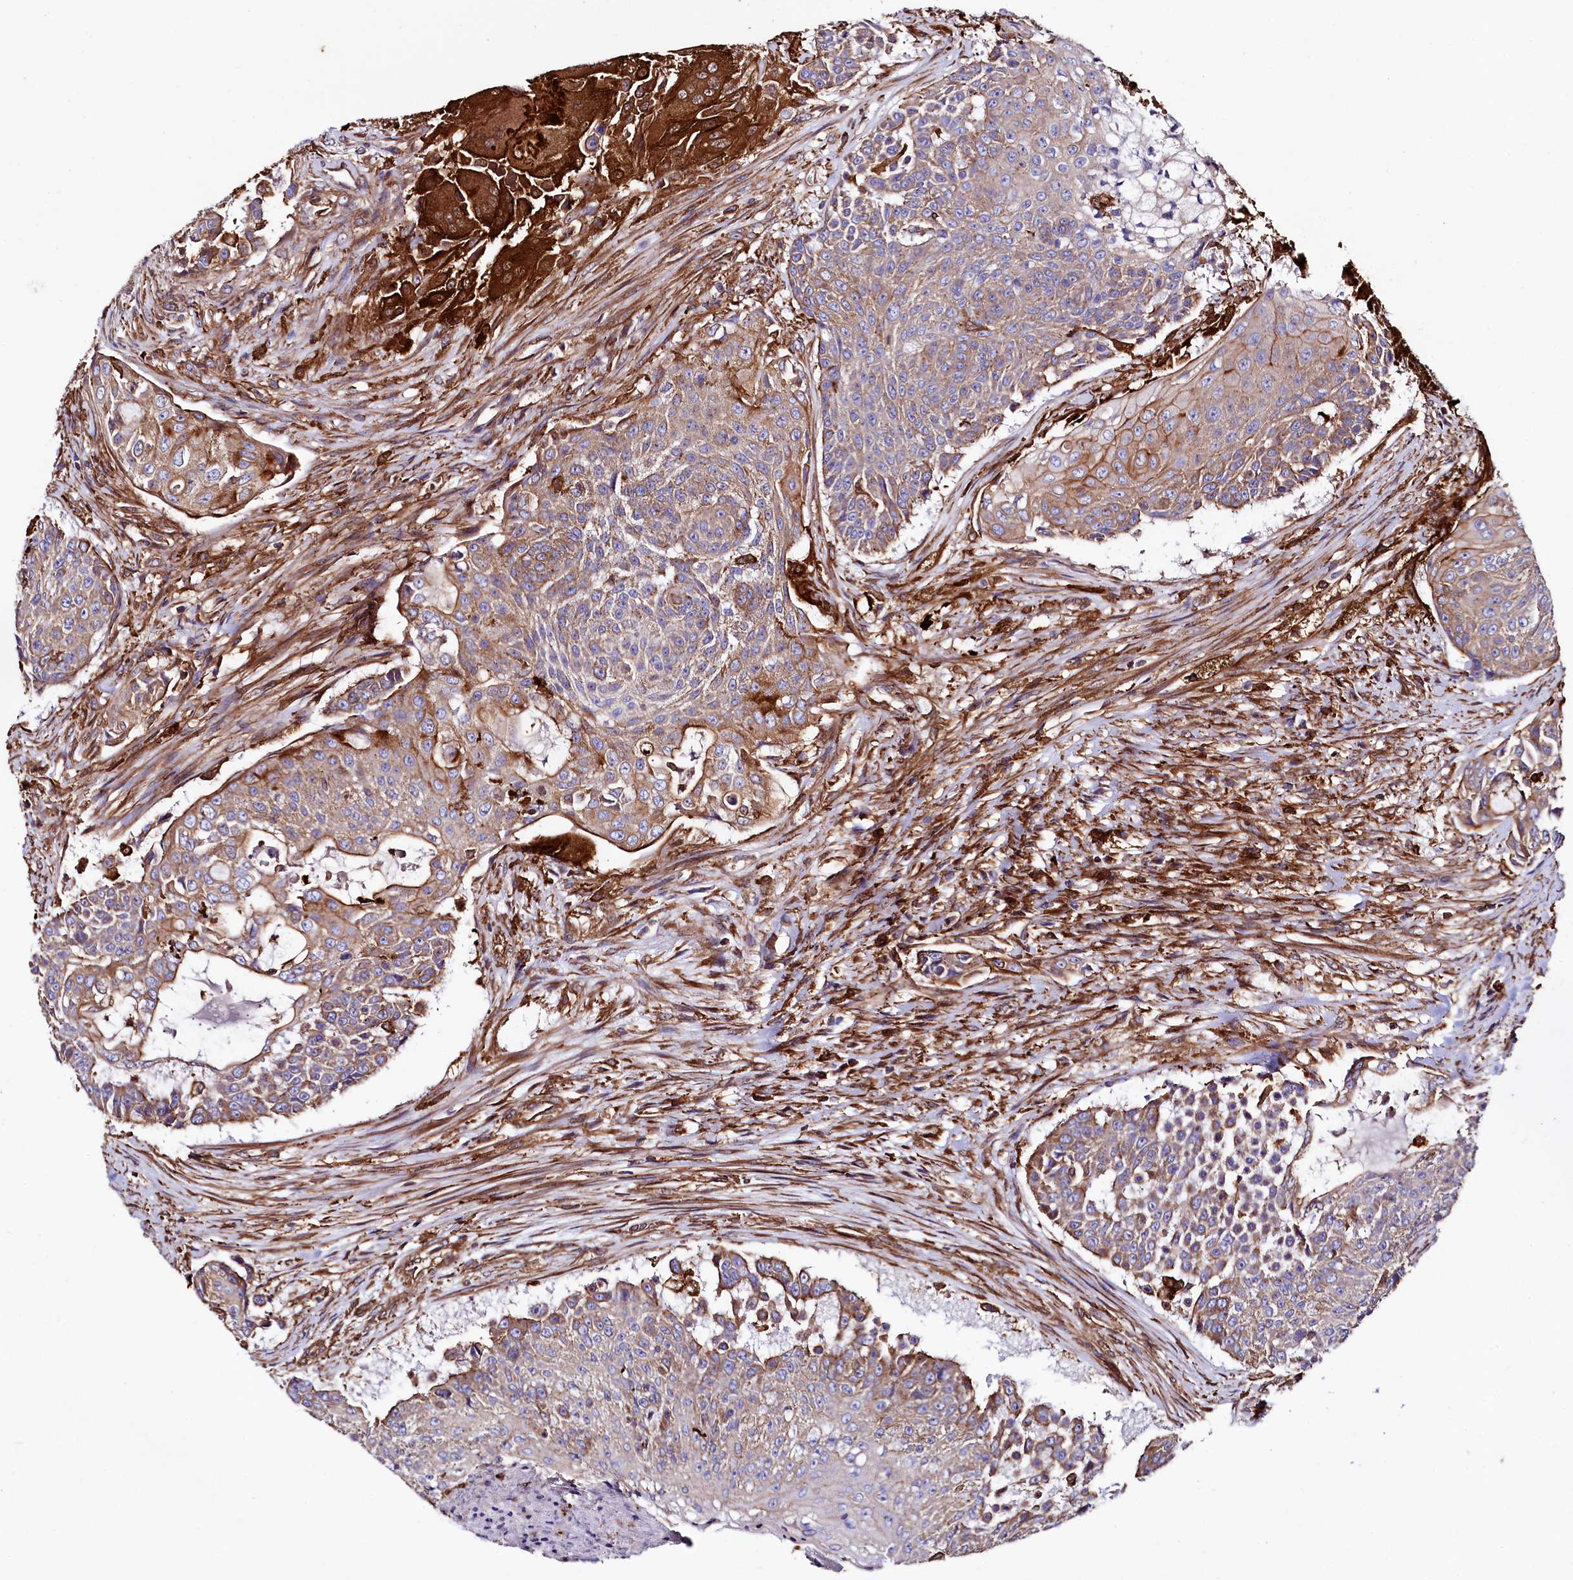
{"staining": {"intensity": "moderate", "quantity": ">75%", "location": "cytoplasmic/membranous"}, "tissue": "urothelial cancer", "cell_type": "Tumor cells", "image_type": "cancer", "snomed": [{"axis": "morphology", "description": "Urothelial carcinoma, High grade"}, {"axis": "topography", "description": "Urinary bladder"}], "caption": "Urothelial cancer was stained to show a protein in brown. There is medium levels of moderate cytoplasmic/membranous expression in approximately >75% of tumor cells. (DAB (3,3'-diaminobenzidine) IHC, brown staining for protein, blue staining for nuclei).", "gene": "STAMBPL1", "patient": {"sex": "female", "age": 63}}